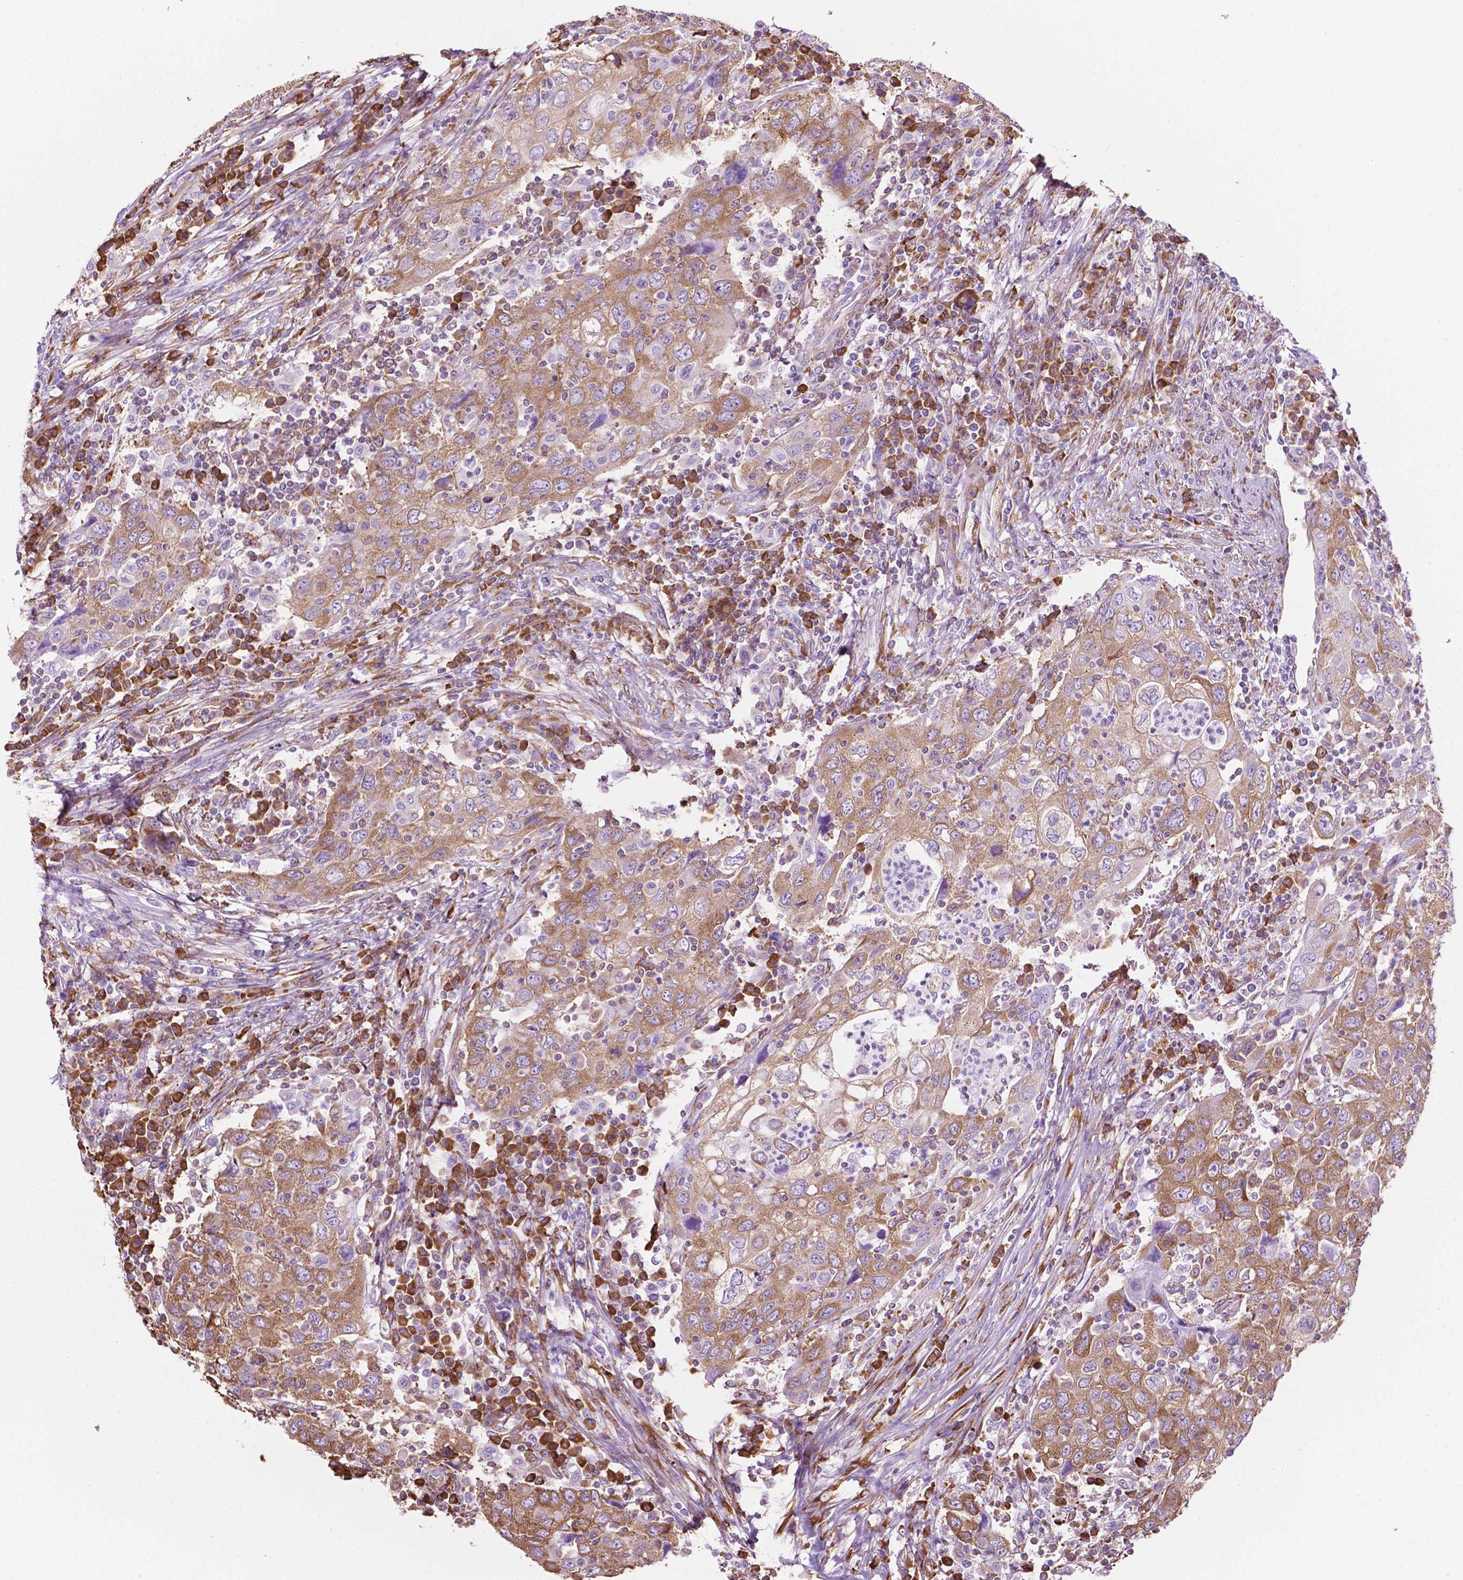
{"staining": {"intensity": "moderate", "quantity": "25%-75%", "location": "cytoplasmic/membranous"}, "tissue": "urothelial cancer", "cell_type": "Tumor cells", "image_type": "cancer", "snomed": [{"axis": "morphology", "description": "Urothelial carcinoma, High grade"}, {"axis": "topography", "description": "Urinary bladder"}], "caption": "Urothelial carcinoma (high-grade) stained for a protein exhibits moderate cytoplasmic/membranous positivity in tumor cells.", "gene": "RPL29", "patient": {"sex": "male", "age": 76}}